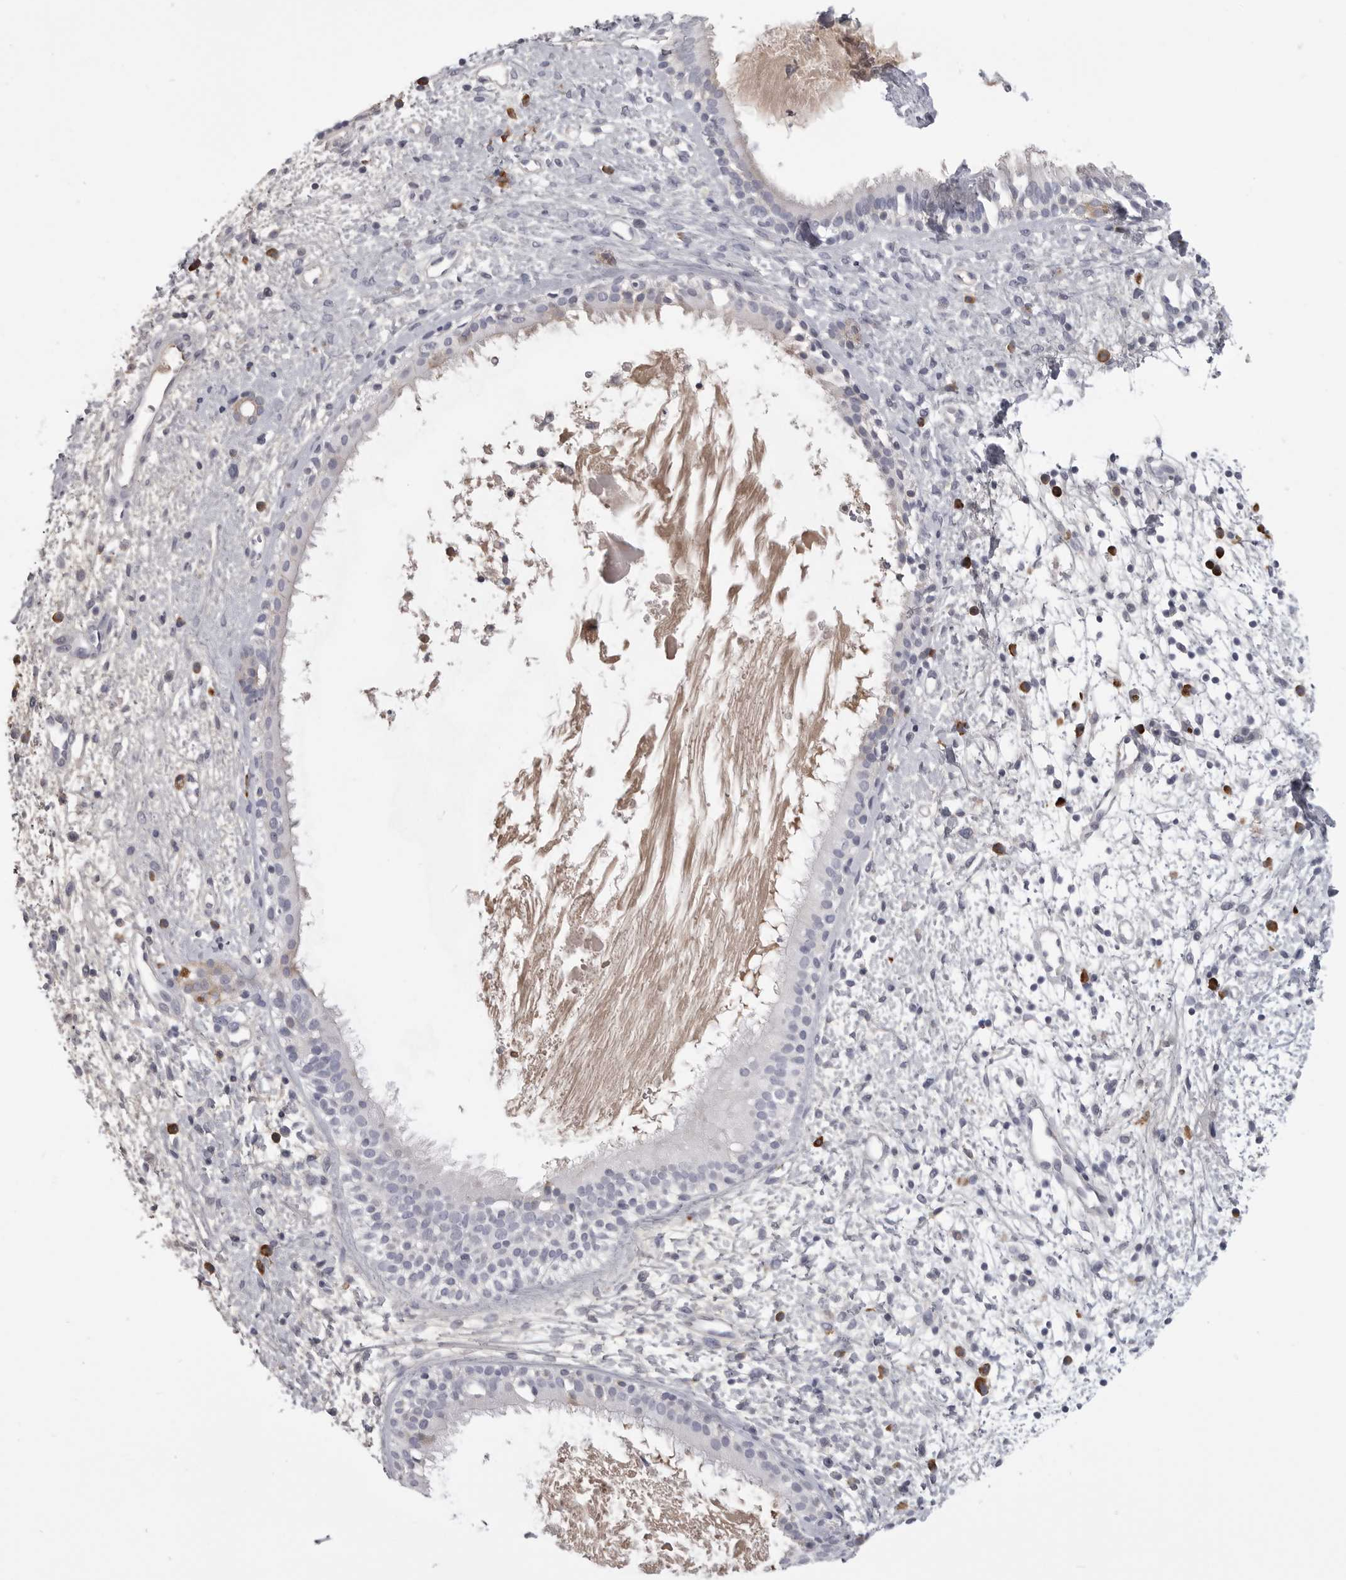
{"staining": {"intensity": "negative", "quantity": "none", "location": "none"}, "tissue": "nasopharynx", "cell_type": "Respiratory epithelial cells", "image_type": "normal", "snomed": [{"axis": "morphology", "description": "Normal tissue, NOS"}, {"axis": "topography", "description": "Nasopharynx"}], "caption": "High magnification brightfield microscopy of normal nasopharynx stained with DAB (brown) and counterstained with hematoxylin (blue): respiratory epithelial cells show no significant positivity.", "gene": "FKBP2", "patient": {"sex": "male", "age": 22}}